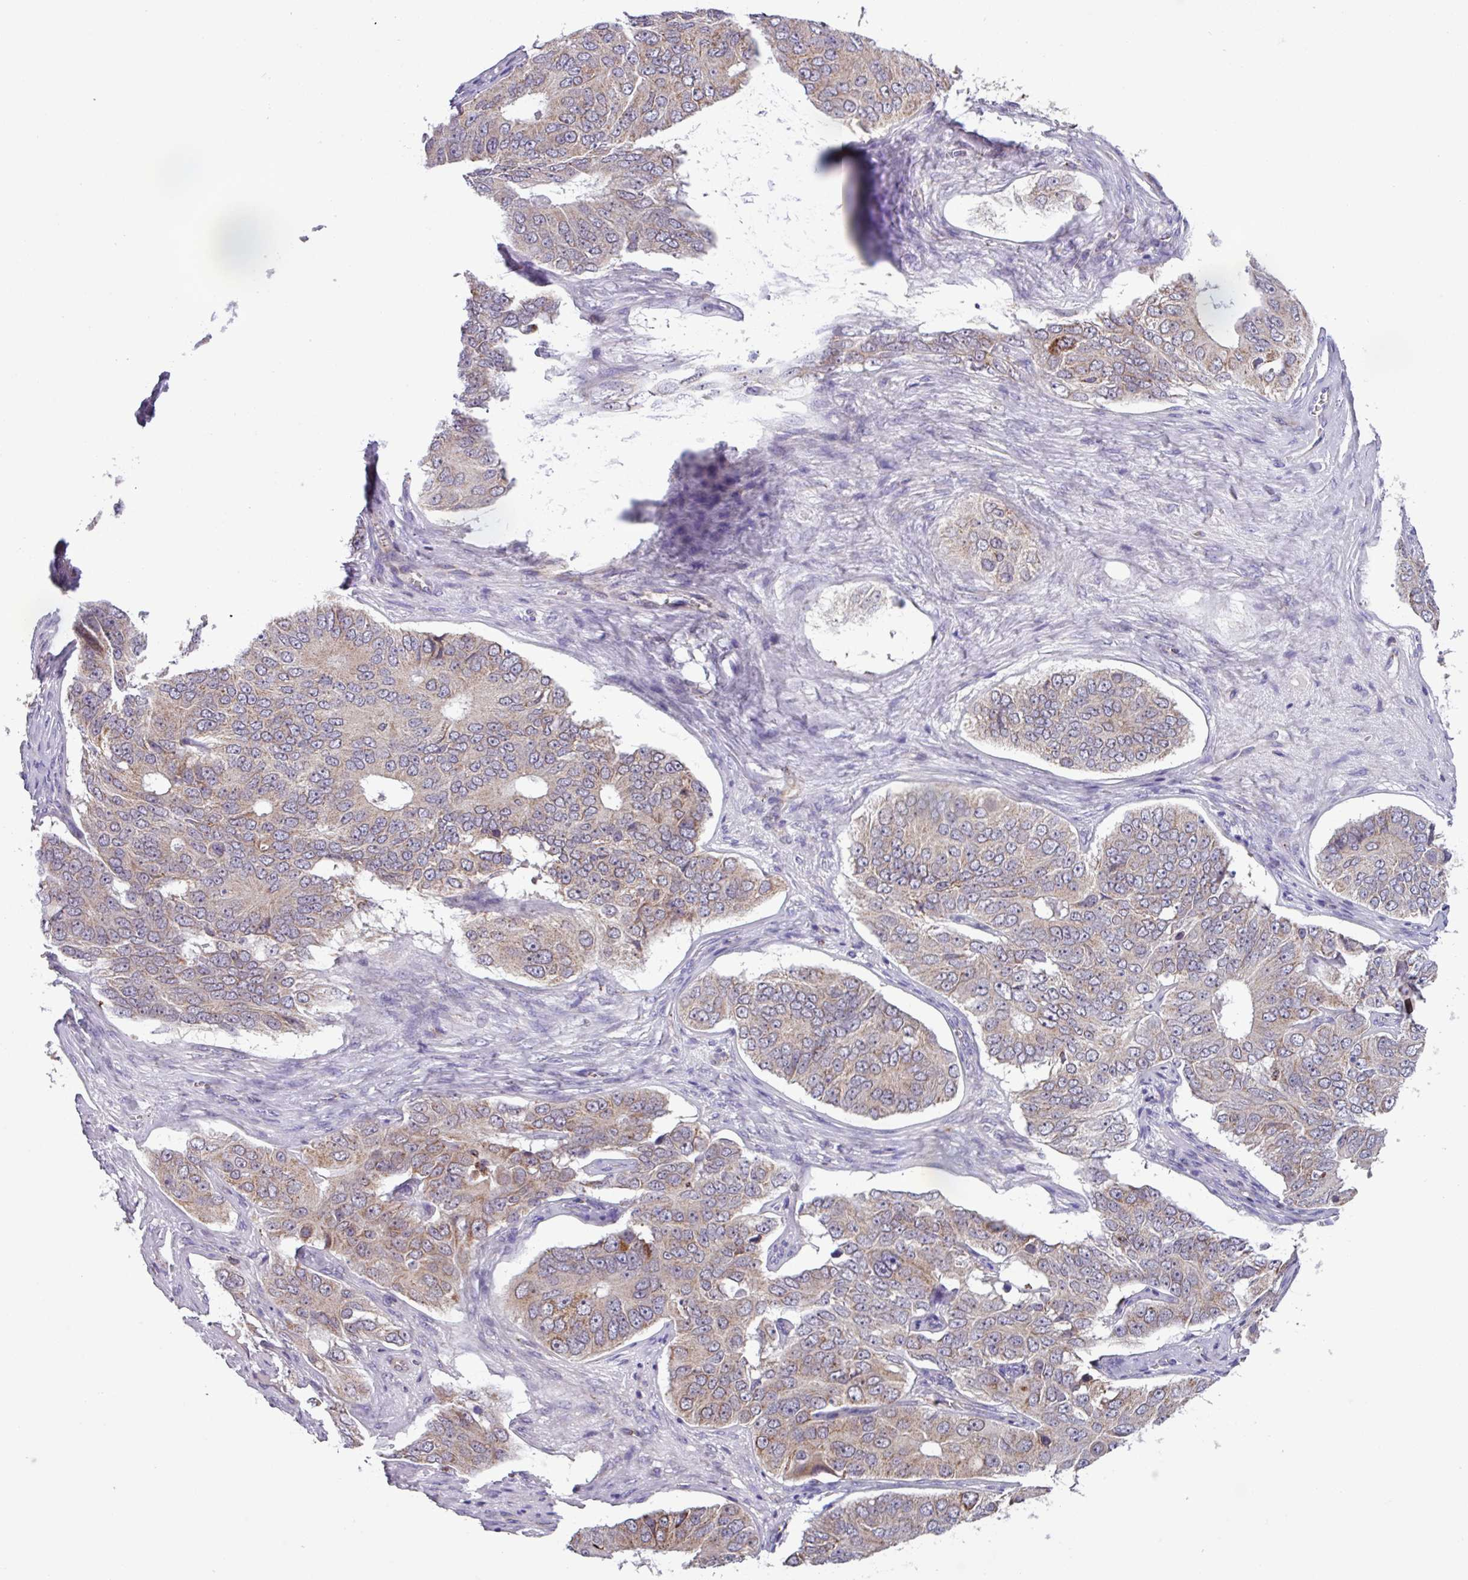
{"staining": {"intensity": "weak", "quantity": "25%-75%", "location": "cytoplasmic/membranous"}, "tissue": "ovarian cancer", "cell_type": "Tumor cells", "image_type": "cancer", "snomed": [{"axis": "morphology", "description": "Carcinoma, endometroid"}, {"axis": "topography", "description": "Ovary"}], "caption": "Immunohistochemistry (IHC) photomicrograph of neoplastic tissue: human ovarian cancer stained using immunohistochemistry shows low levels of weak protein expression localized specifically in the cytoplasmic/membranous of tumor cells, appearing as a cytoplasmic/membranous brown color.", "gene": "AKIRIN1", "patient": {"sex": "female", "age": 51}}